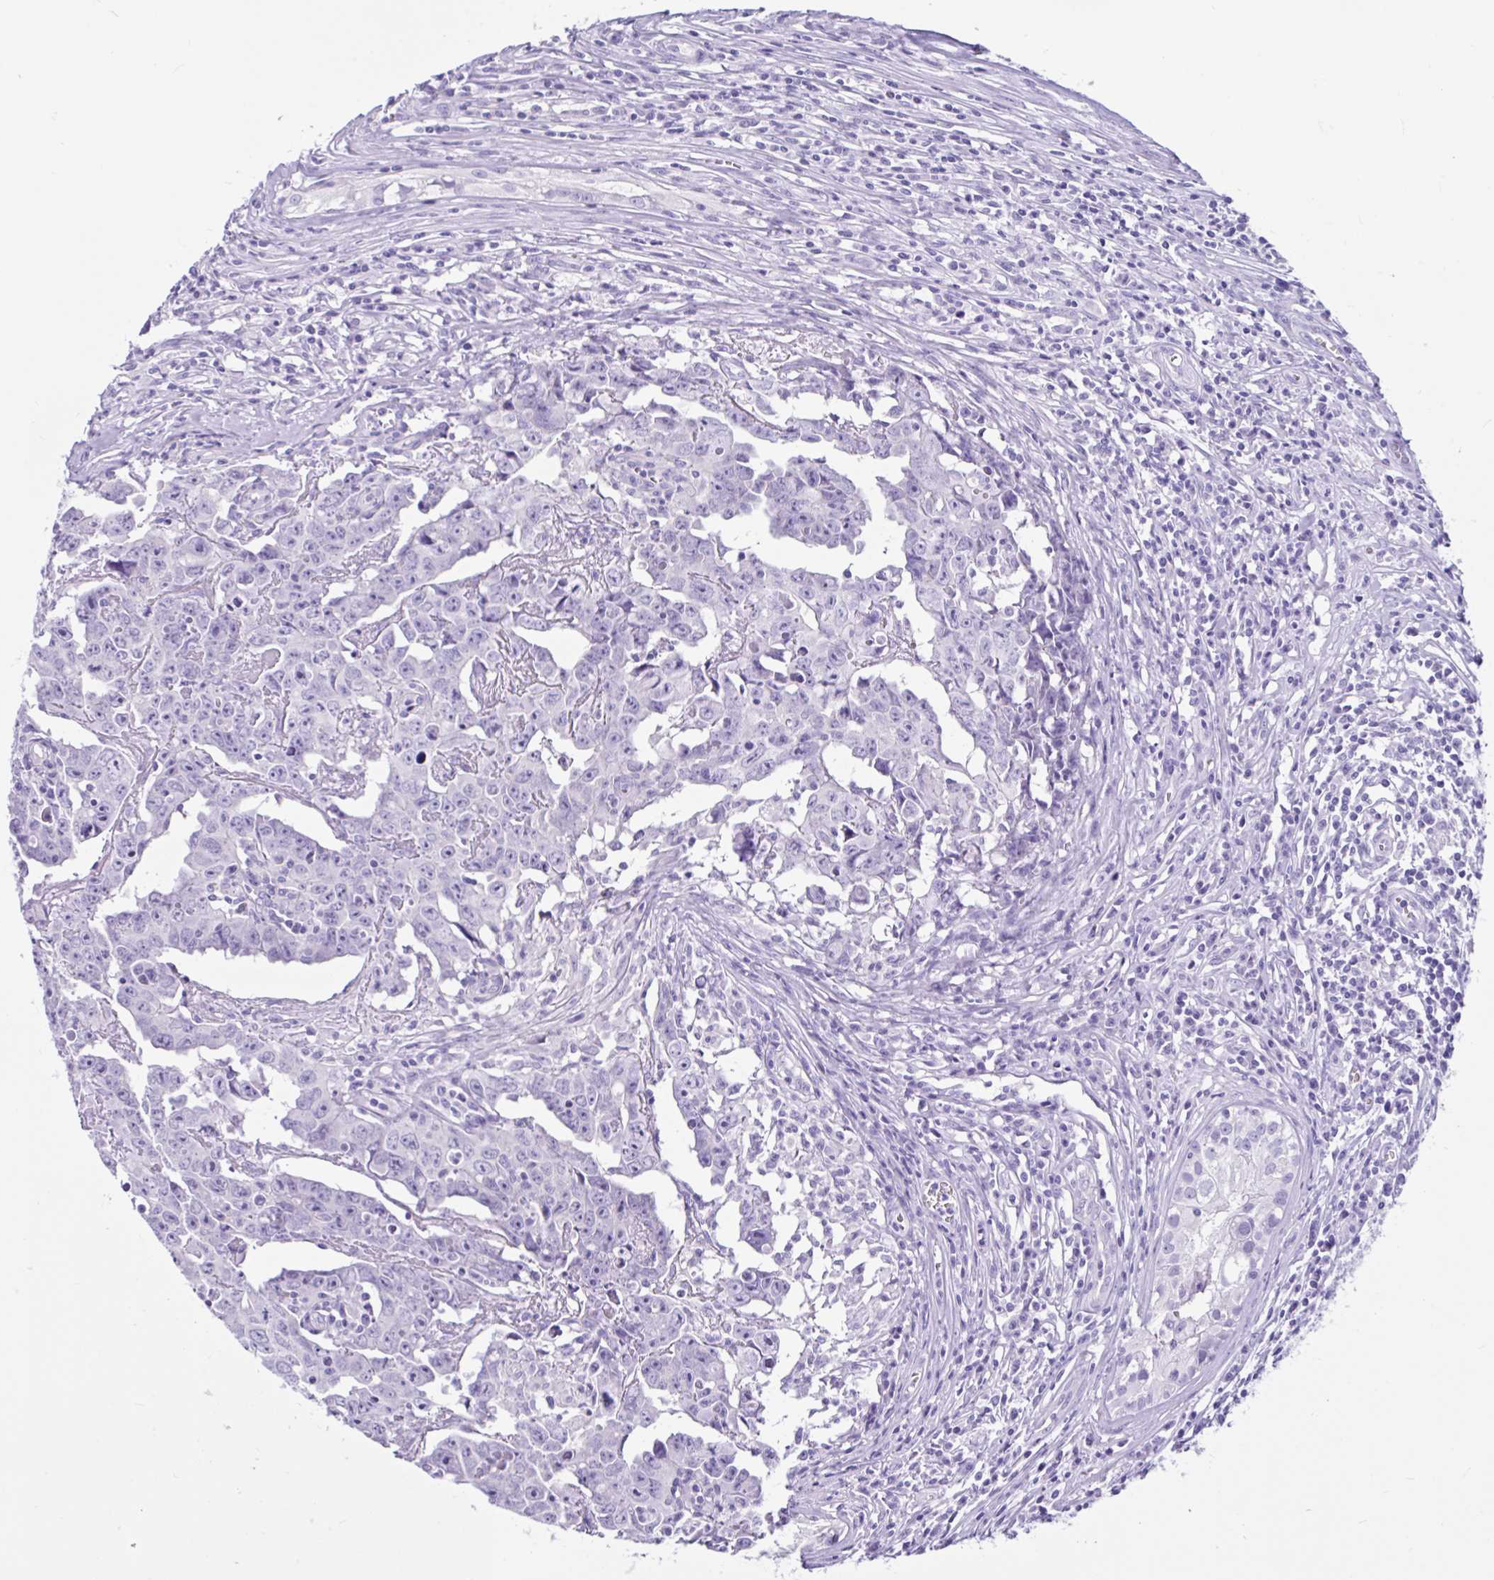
{"staining": {"intensity": "negative", "quantity": "none", "location": "none"}, "tissue": "testis cancer", "cell_type": "Tumor cells", "image_type": "cancer", "snomed": [{"axis": "morphology", "description": "Carcinoma, Embryonal, NOS"}, {"axis": "topography", "description": "Testis"}], "caption": "Immunohistochemistry photomicrograph of human testis embryonal carcinoma stained for a protein (brown), which reveals no staining in tumor cells.", "gene": "CYP19A1", "patient": {"sex": "male", "age": 22}}